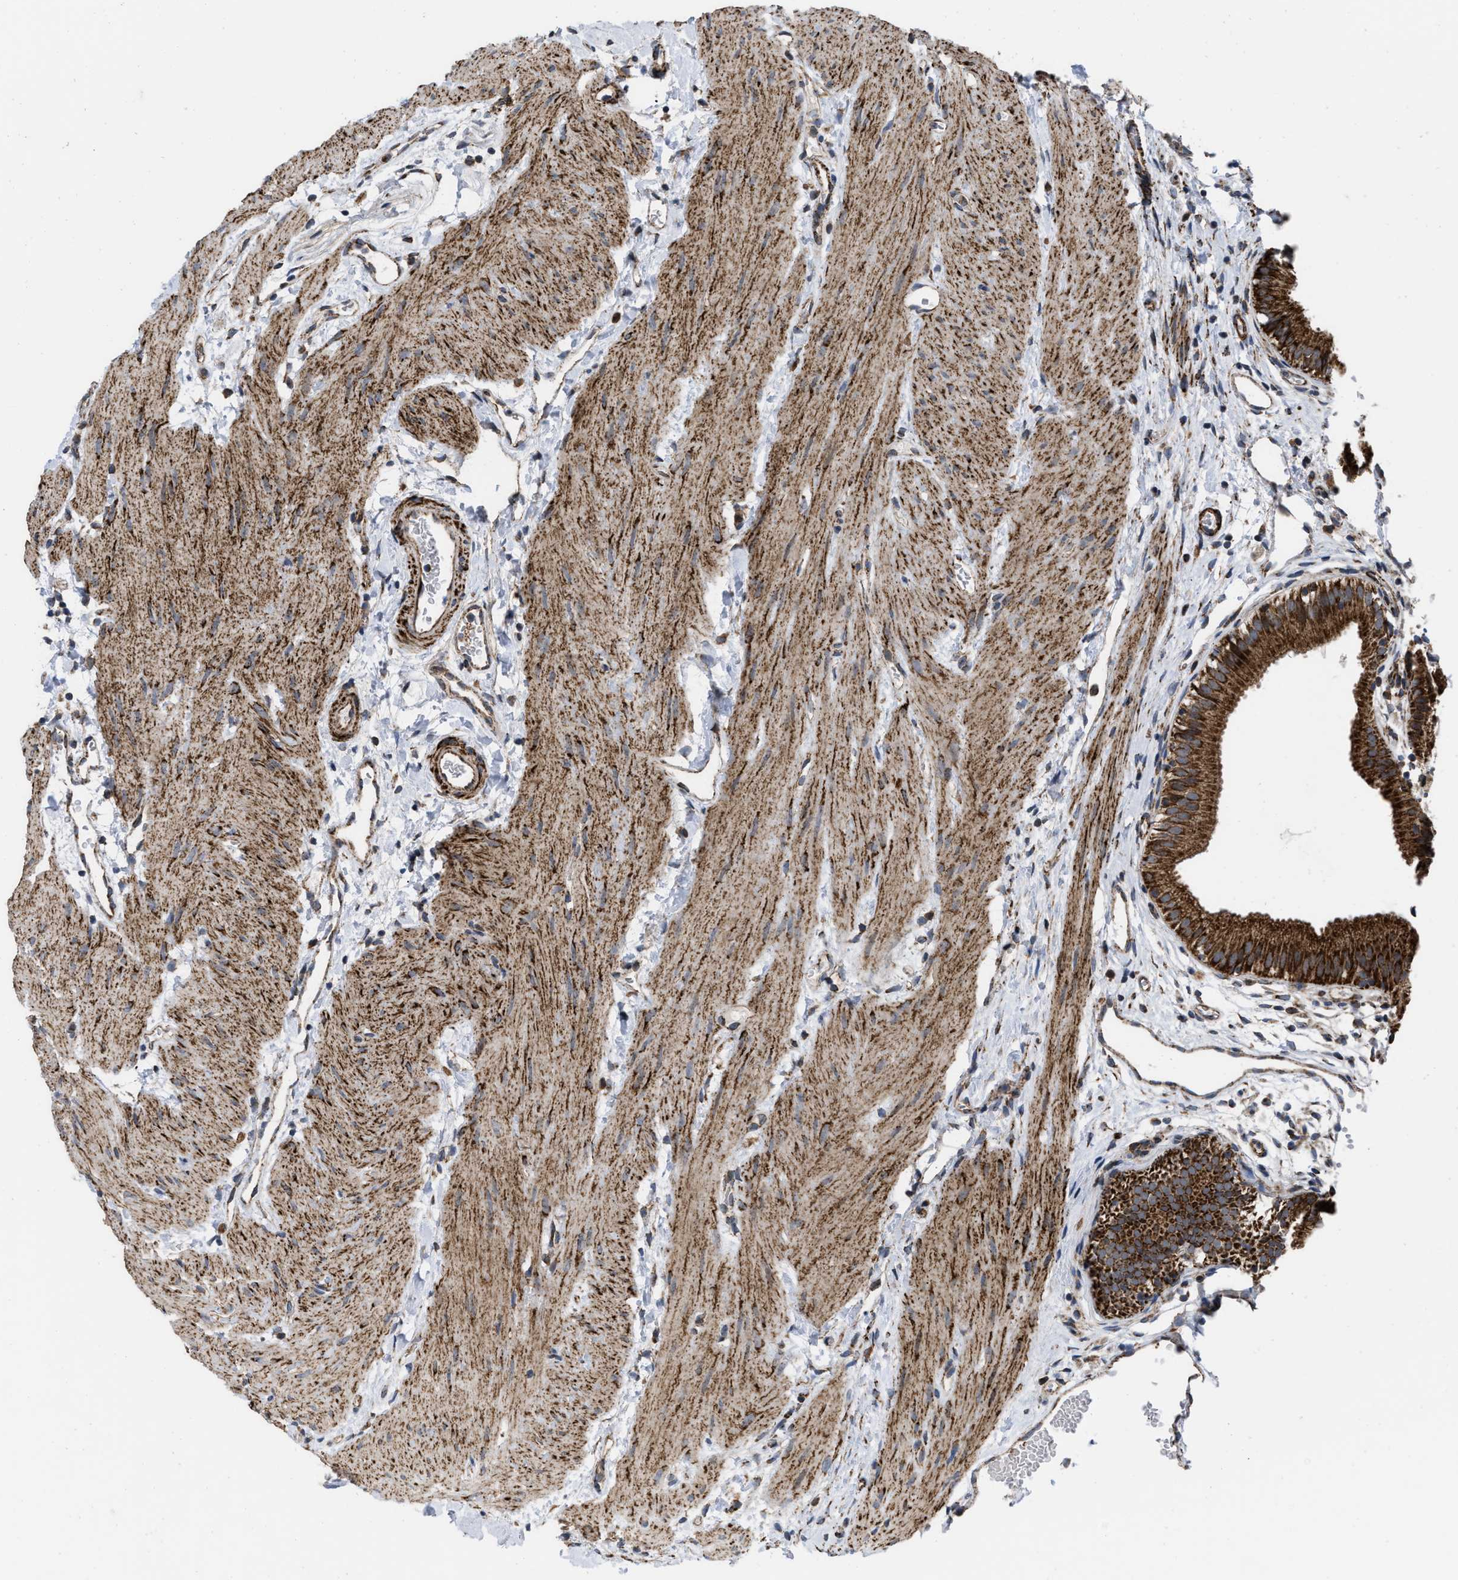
{"staining": {"intensity": "strong", "quantity": ">75%", "location": "cytoplasmic/membranous"}, "tissue": "gallbladder", "cell_type": "Glandular cells", "image_type": "normal", "snomed": [{"axis": "morphology", "description": "Normal tissue, NOS"}, {"axis": "topography", "description": "Gallbladder"}], "caption": "This photomicrograph reveals immunohistochemistry staining of benign gallbladder, with high strong cytoplasmic/membranous expression in approximately >75% of glandular cells.", "gene": "AKAP1", "patient": {"sex": "female", "age": 26}}